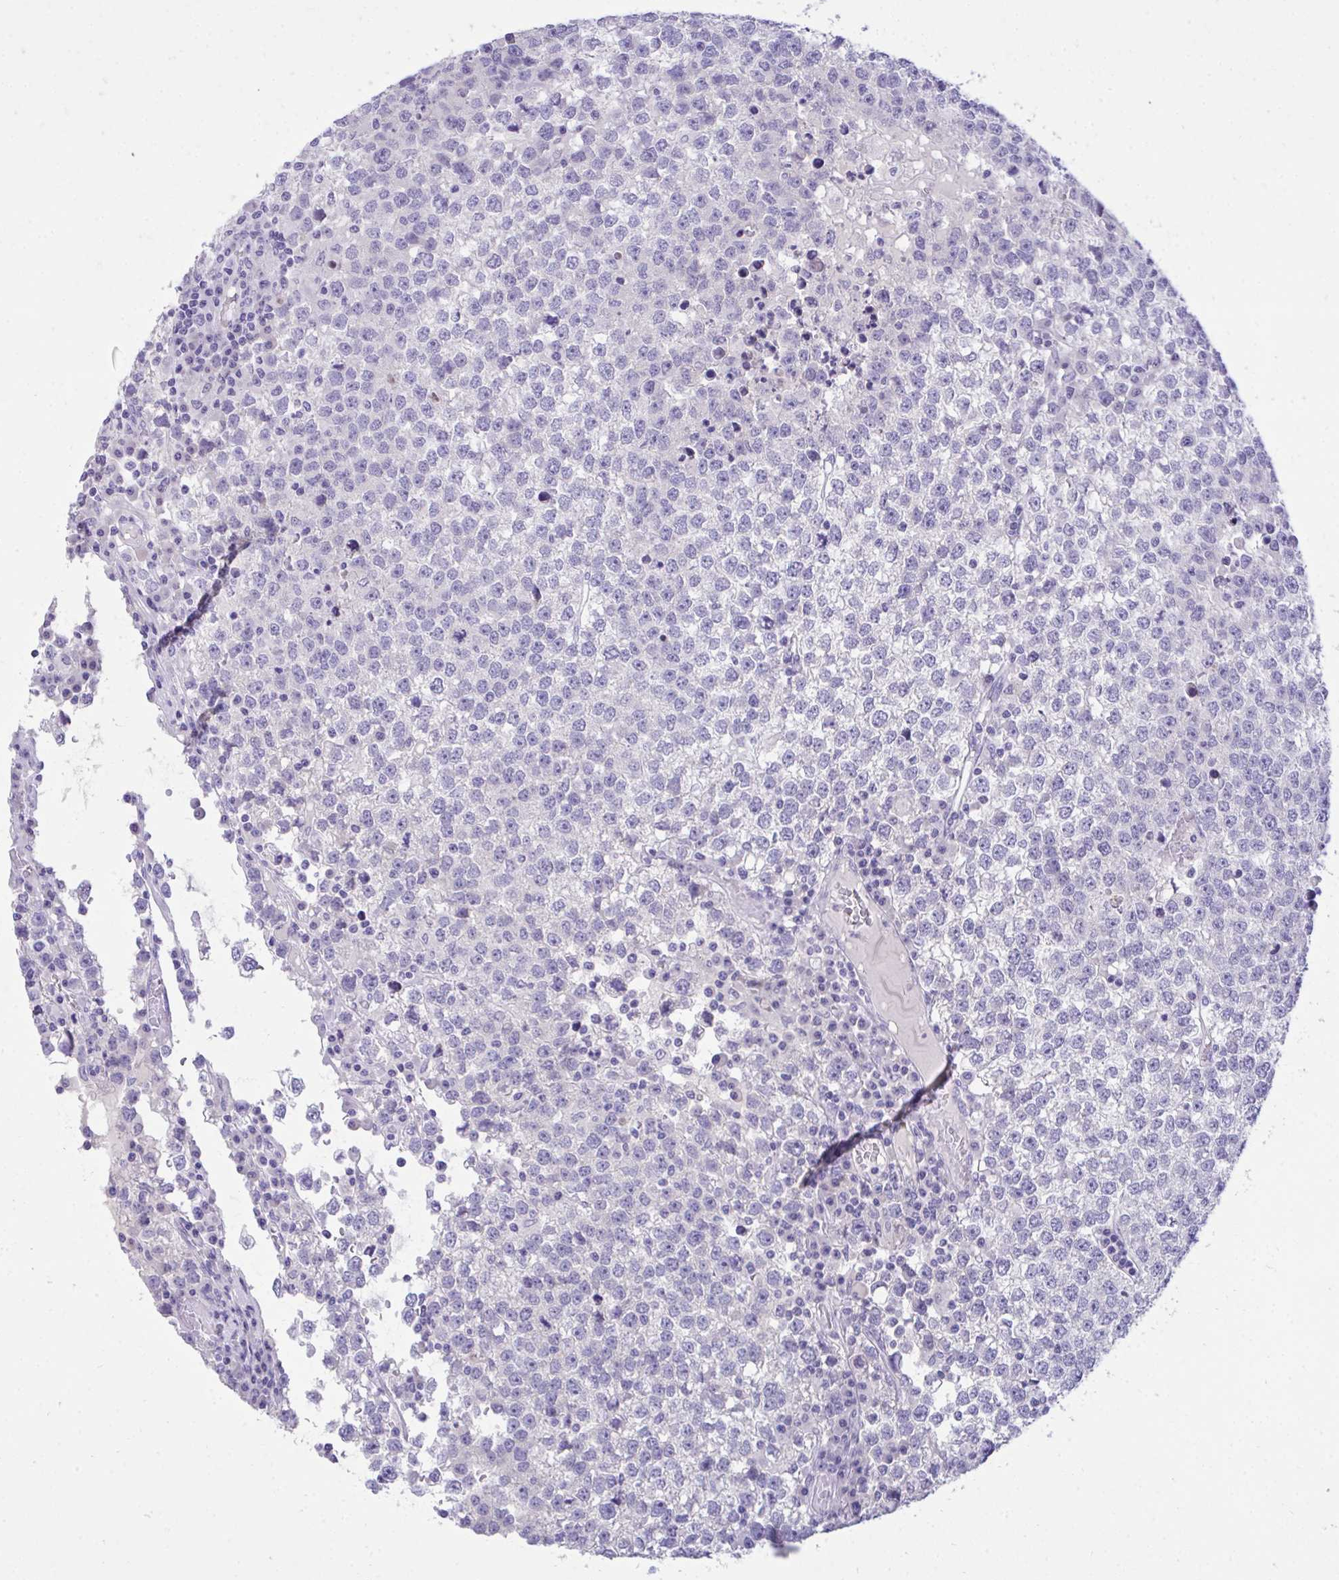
{"staining": {"intensity": "negative", "quantity": "none", "location": "none"}, "tissue": "testis cancer", "cell_type": "Tumor cells", "image_type": "cancer", "snomed": [{"axis": "morphology", "description": "Seminoma, NOS"}, {"axis": "topography", "description": "Testis"}], "caption": "An image of human testis cancer is negative for staining in tumor cells. (Stains: DAB (3,3'-diaminobenzidine) immunohistochemistry with hematoxylin counter stain, Microscopy: brightfield microscopy at high magnification).", "gene": "TMCO5A", "patient": {"sex": "male", "age": 65}}